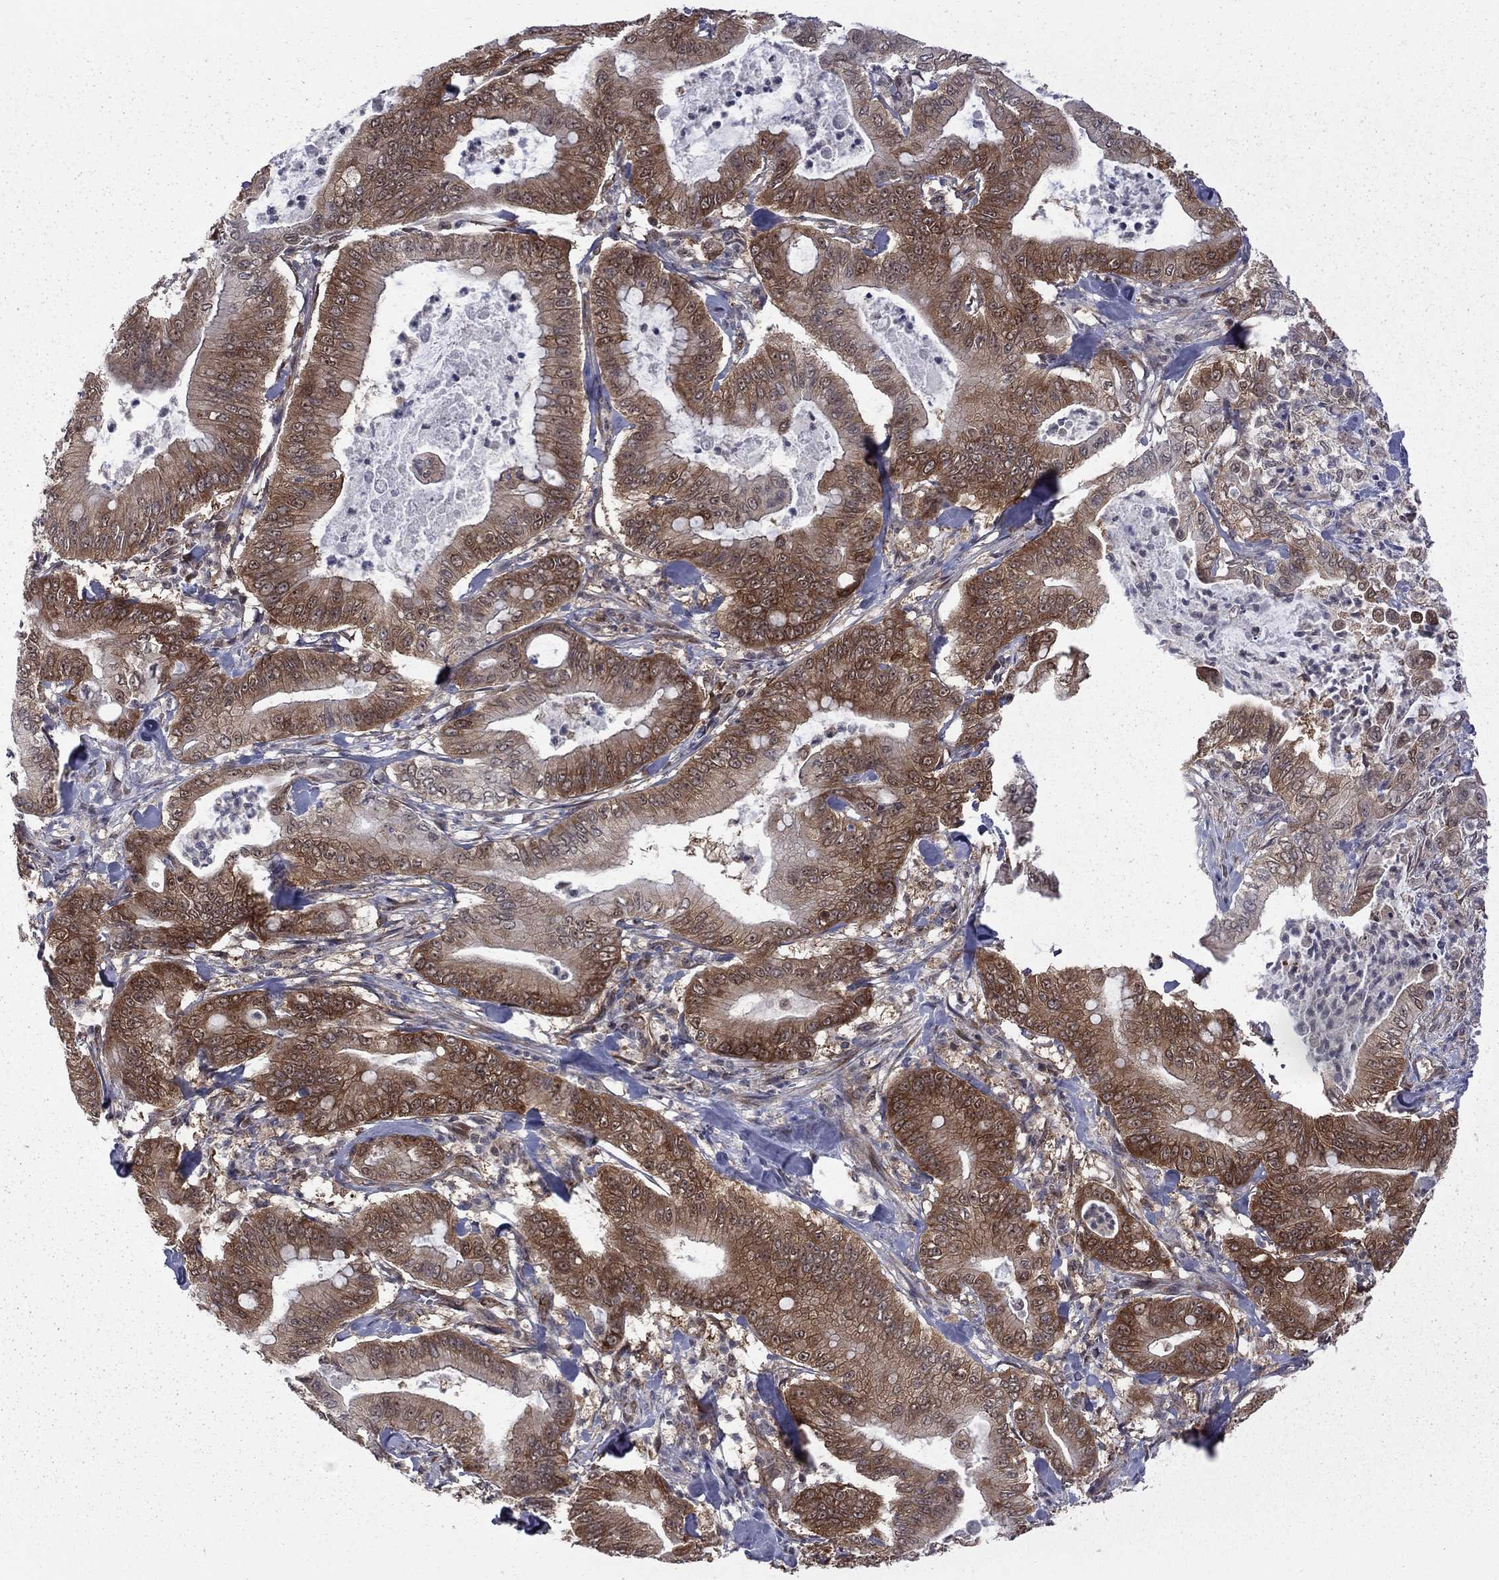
{"staining": {"intensity": "strong", "quantity": ">75%", "location": "cytoplasmic/membranous"}, "tissue": "pancreatic cancer", "cell_type": "Tumor cells", "image_type": "cancer", "snomed": [{"axis": "morphology", "description": "Adenocarcinoma, NOS"}, {"axis": "topography", "description": "Pancreas"}], "caption": "Adenocarcinoma (pancreatic) tissue shows strong cytoplasmic/membranous positivity in approximately >75% of tumor cells", "gene": "NAA50", "patient": {"sex": "male", "age": 71}}